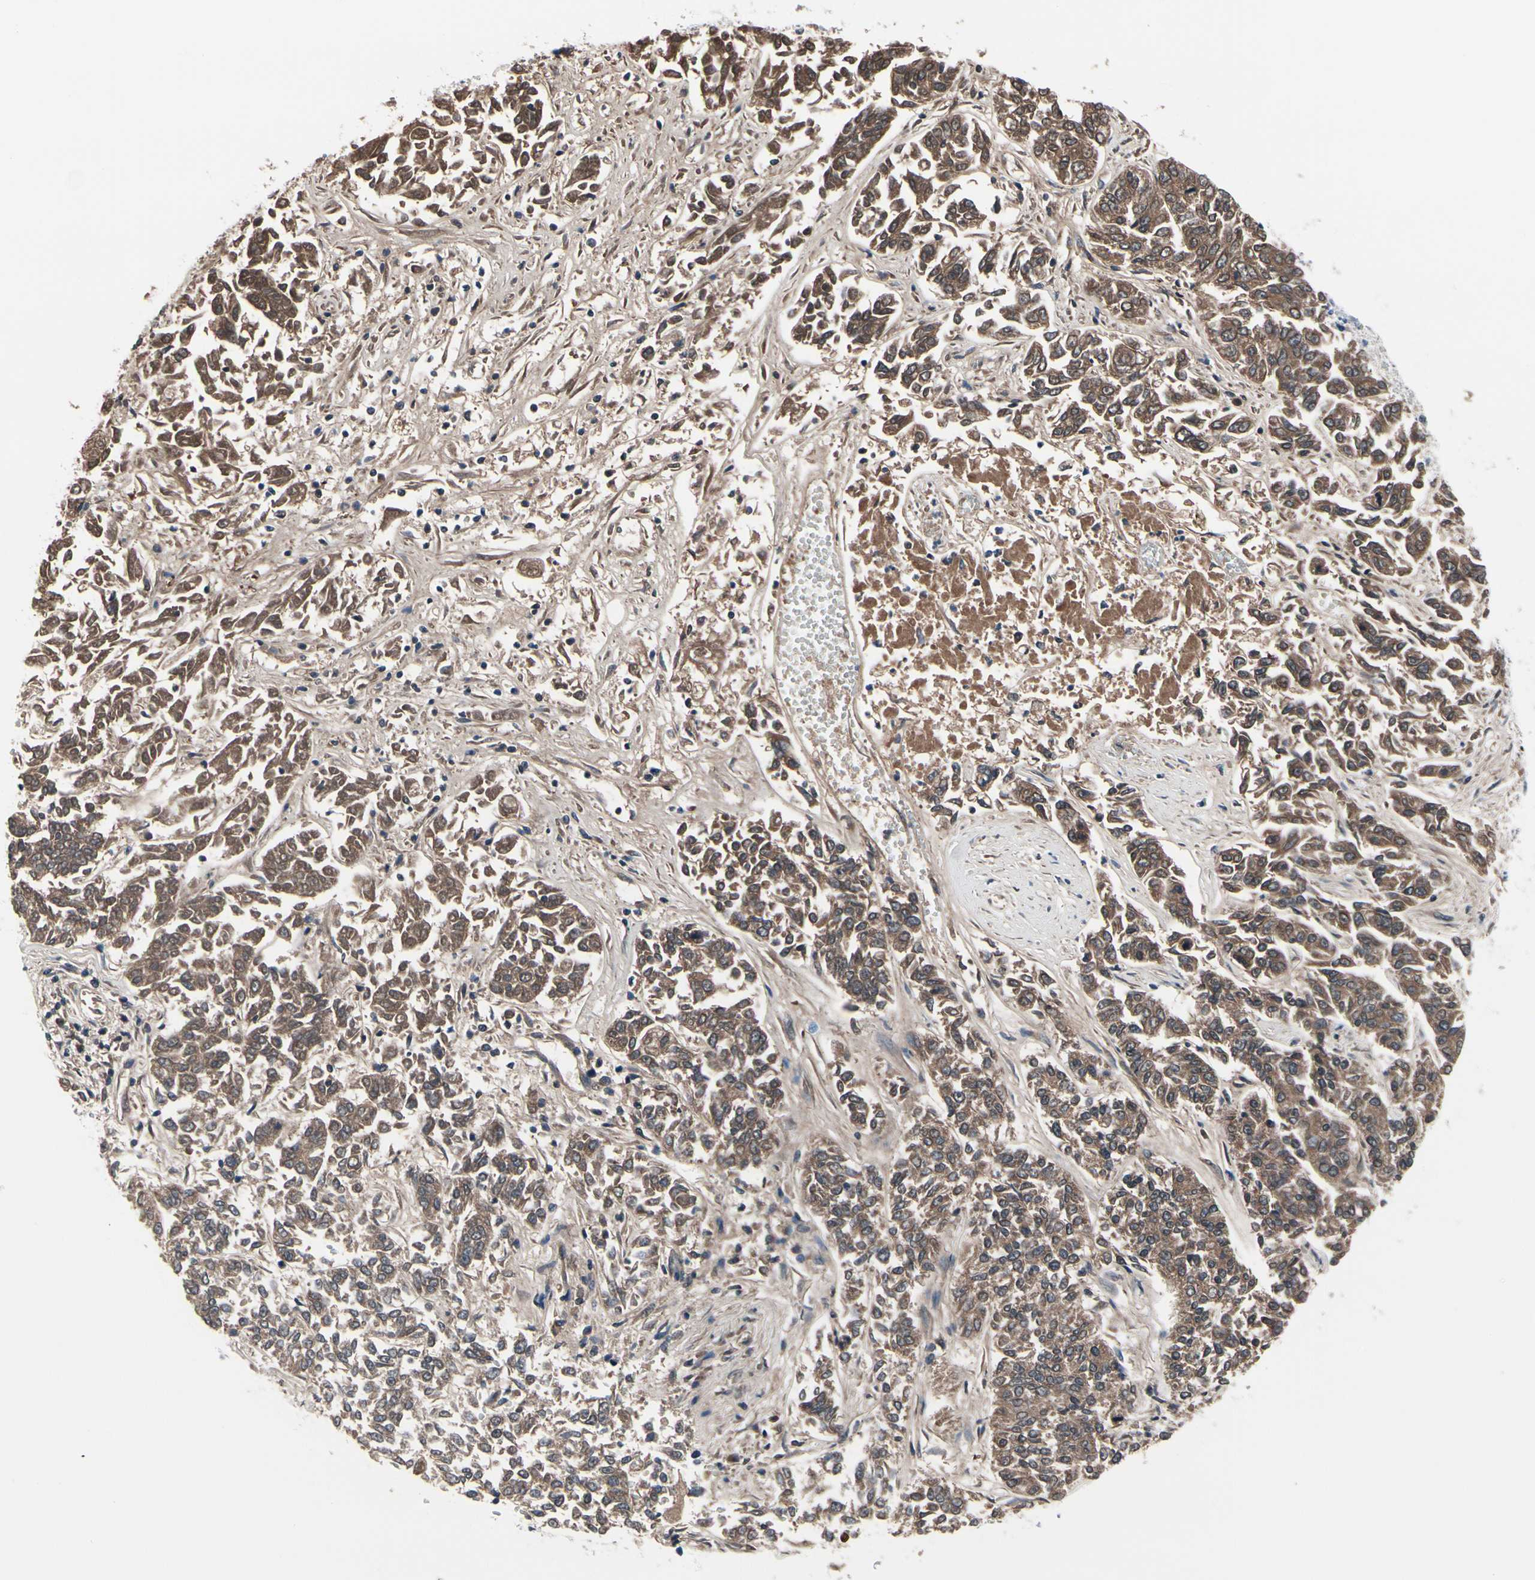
{"staining": {"intensity": "moderate", "quantity": ">75%", "location": "cytoplasmic/membranous"}, "tissue": "lung cancer", "cell_type": "Tumor cells", "image_type": "cancer", "snomed": [{"axis": "morphology", "description": "Adenocarcinoma, NOS"}, {"axis": "topography", "description": "Lung"}], "caption": "Moderate cytoplasmic/membranous positivity for a protein is present in about >75% of tumor cells of lung adenocarcinoma using immunohistochemistry (IHC).", "gene": "PRDX6", "patient": {"sex": "male", "age": 84}}